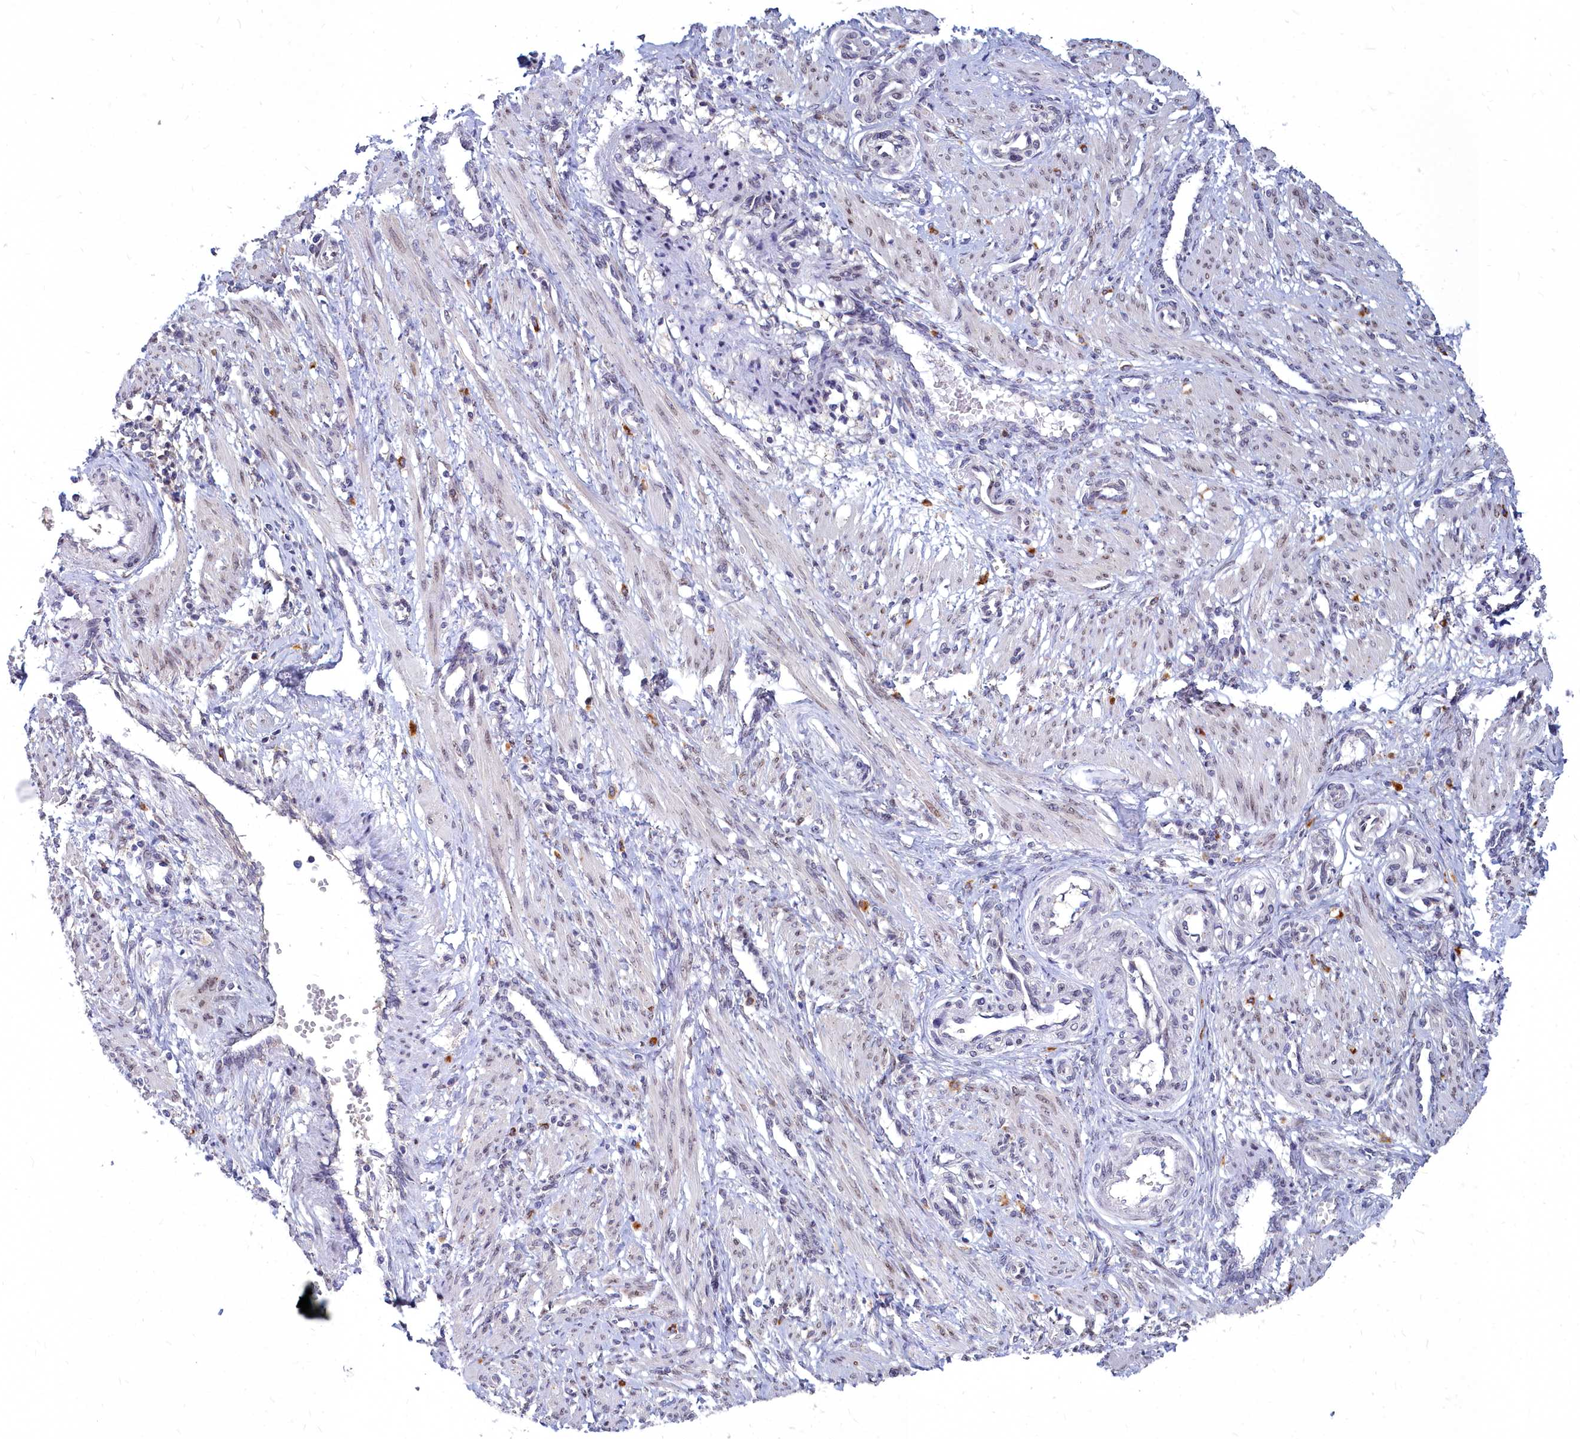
{"staining": {"intensity": "weak", "quantity": "25%-75%", "location": "cytoplasmic/membranous,nuclear"}, "tissue": "smooth muscle", "cell_type": "Smooth muscle cells", "image_type": "normal", "snomed": [{"axis": "morphology", "description": "Normal tissue, NOS"}, {"axis": "topography", "description": "Endometrium"}], "caption": "An immunohistochemistry histopathology image of normal tissue is shown. Protein staining in brown labels weak cytoplasmic/membranous,nuclear positivity in smooth muscle within smooth muscle cells.", "gene": "NOXA1", "patient": {"sex": "female", "age": 33}}